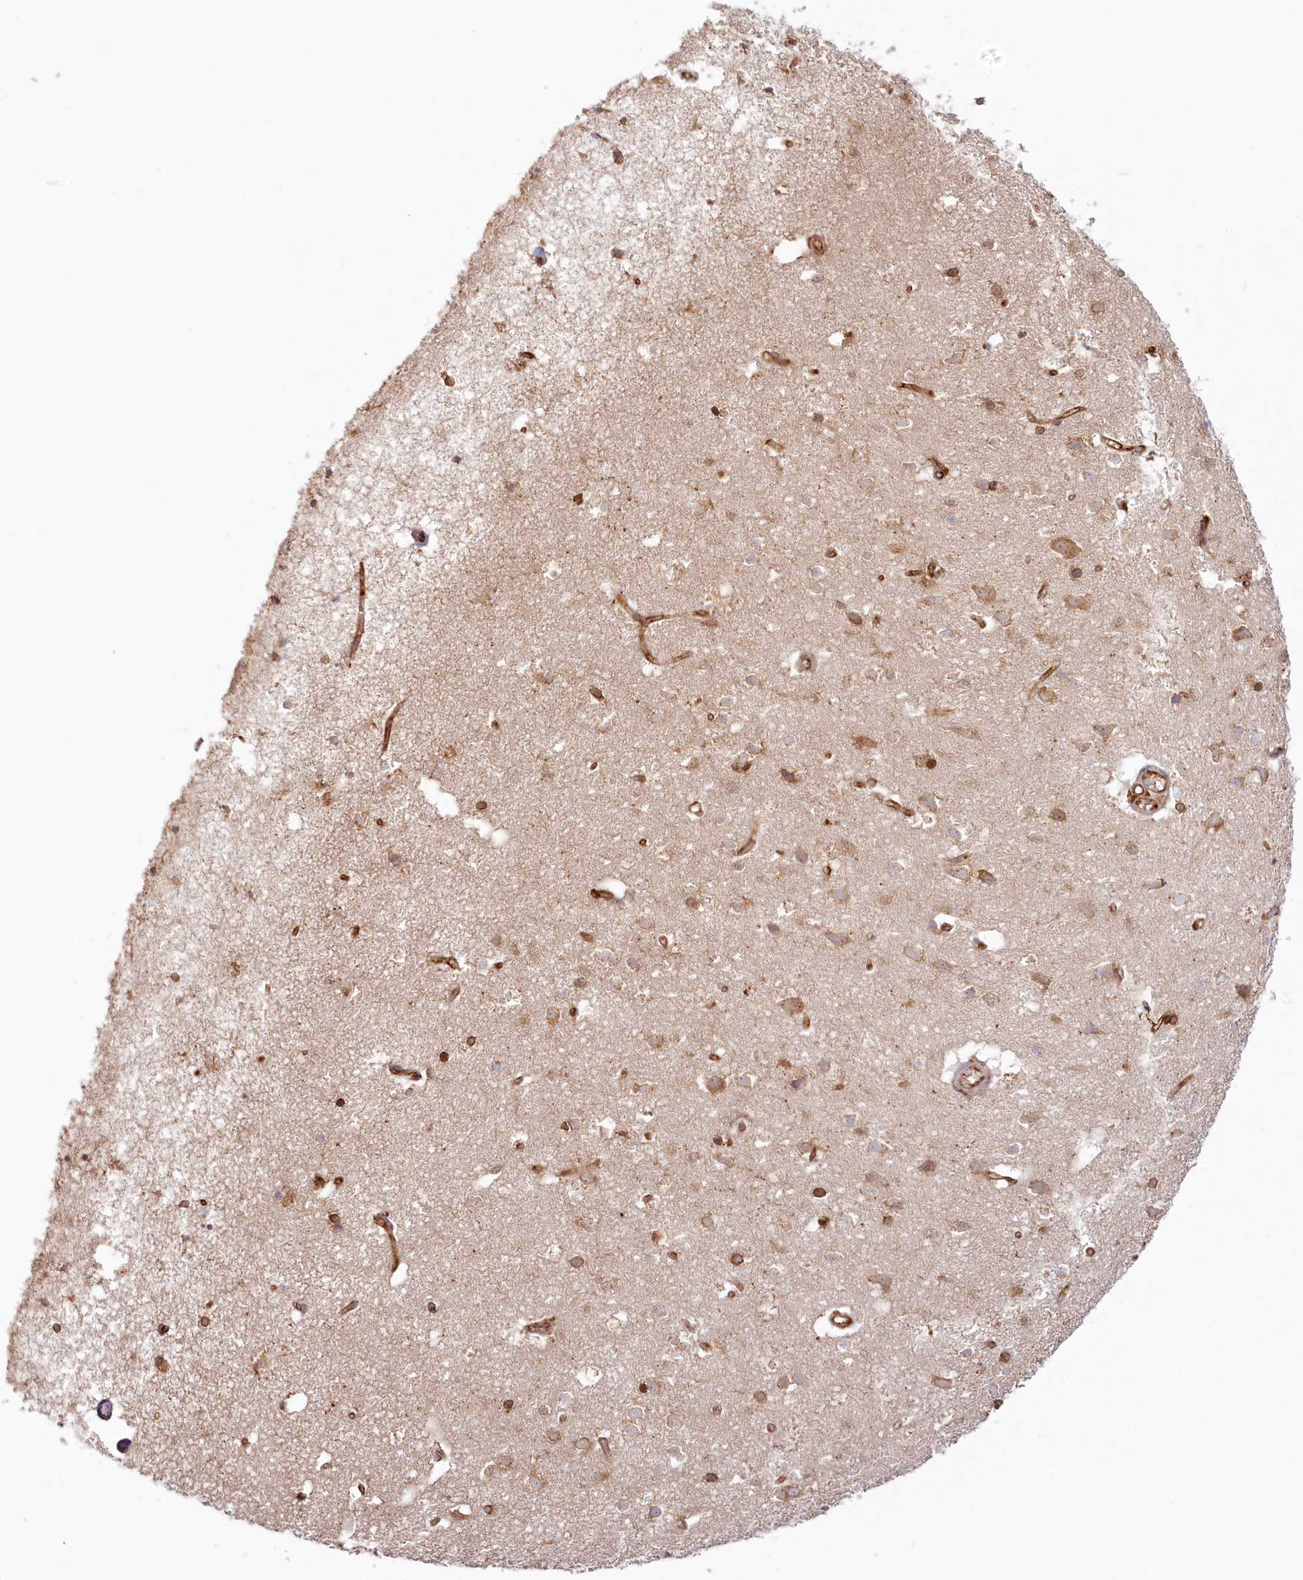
{"staining": {"intensity": "moderate", "quantity": ">75%", "location": "cytoplasmic/membranous"}, "tissue": "cerebral cortex", "cell_type": "Endothelial cells", "image_type": "normal", "snomed": [{"axis": "morphology", "description": "Normal tissue, NOS"}, {"axis": "topography", "description": "Cerebral cortex"}], "caption": "Human cerebral cortex stained with a brown dye displays moderate cytoplasmic/membranous positive expression in approximately >75% of endothelial cells.", "gene": "HARS2", "patient": {"sex": "male", "age": 54}}